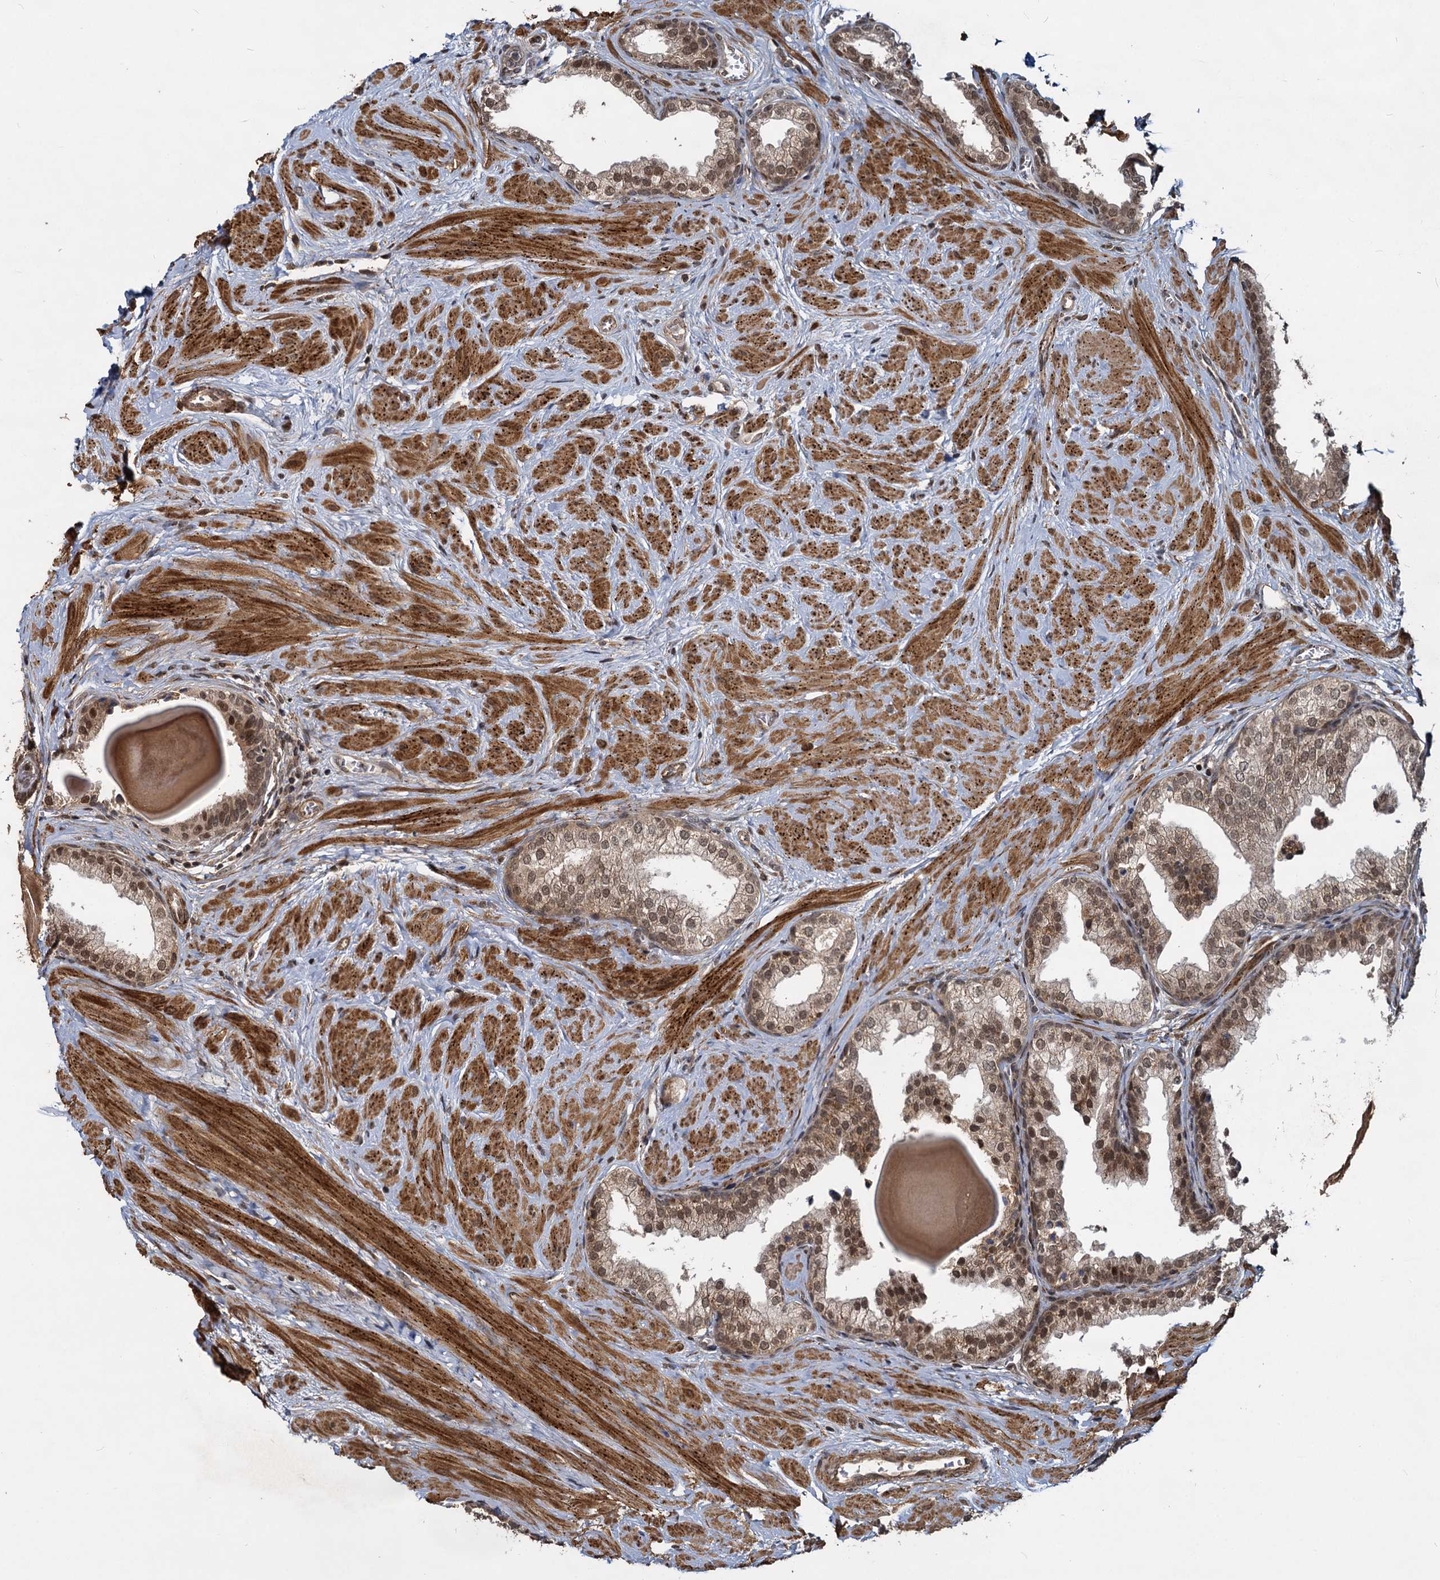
{"staining": {"intensity": "moderate", "quantity": ">75%", "location": "cytoplasmic/membranous,nuclear"}, "tissue": "prostate", "cell_type": "Glandular cells", "image_type": "normal", "snomed": [{"axis": "morphology", "description": "Normal tissue, NOS"}, {"axis": "topography", "description": "Prostate"}], "caption": "Glandular cells show moderate cytoplasmic/membranous,nuclear expression in about >75% of cells in normal prostate. (Stains: DAB (3,3'-diaminobenzidine) in brown, nuclei in blue, Microscopy: brightfield microscopy at high magnification).", "gene": "TRIM23", "patient": {"sex": "male", "age": 48}}